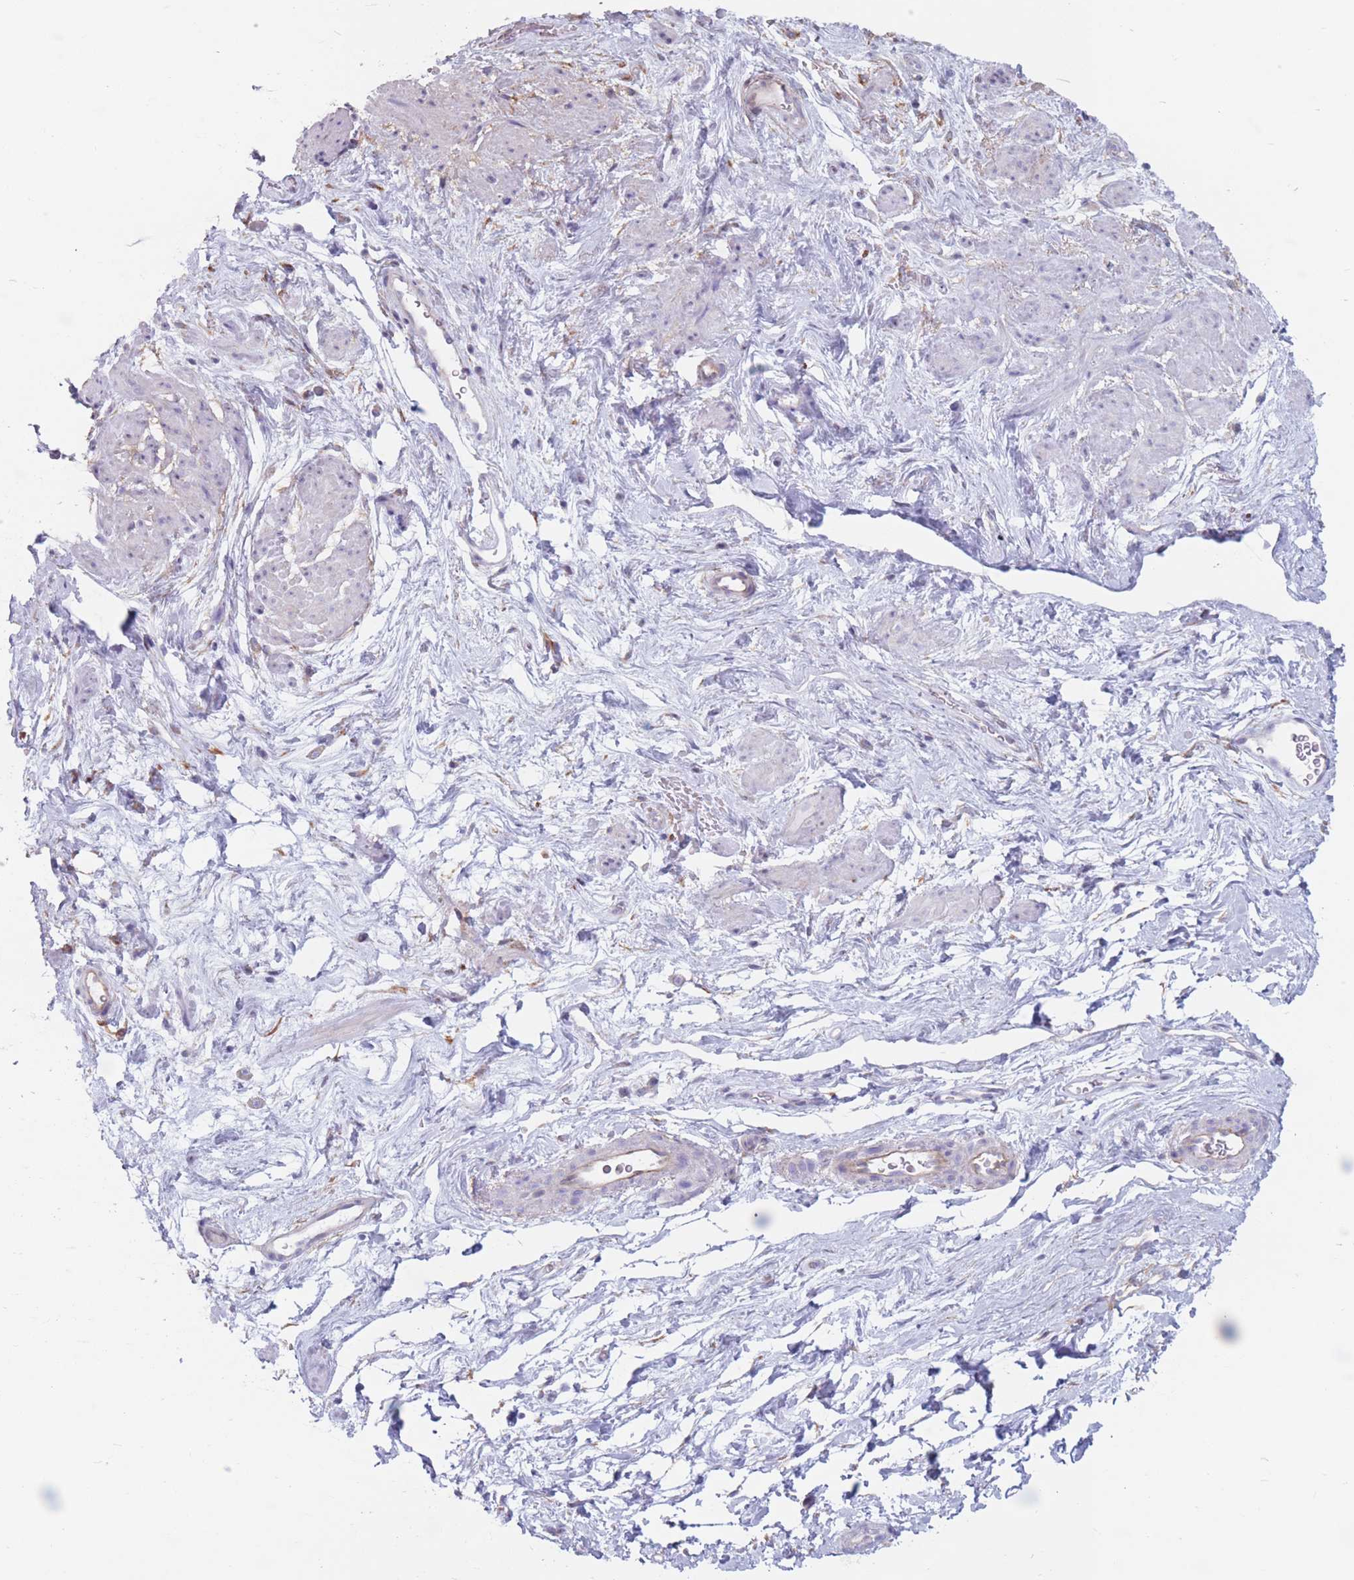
{"staining": {"intensity": "moderate", "quantity": "<25%", "location": "cytoplasmic/membranous"}, "tissue": "smooth muscle", "cell_type": "Smooth muscle cells", "image_type": "normal", "snomed": [{"axis": "morphology", "description": "Normal tissue, NOS"}, {"axis": "topography", "description": "Smooth muscle"}, {"axis": "topography", "description": "Peripheral nerve tissue"}], "caption": "This is an image of immunohistochemistry (IHC) staining of benign smooth muscle, which shows moderate staining in the cytoplasmic/membranous of smooth muscle cells.", "gene": "PLPP1", "patient": {"sex": "male", "age": 69}}